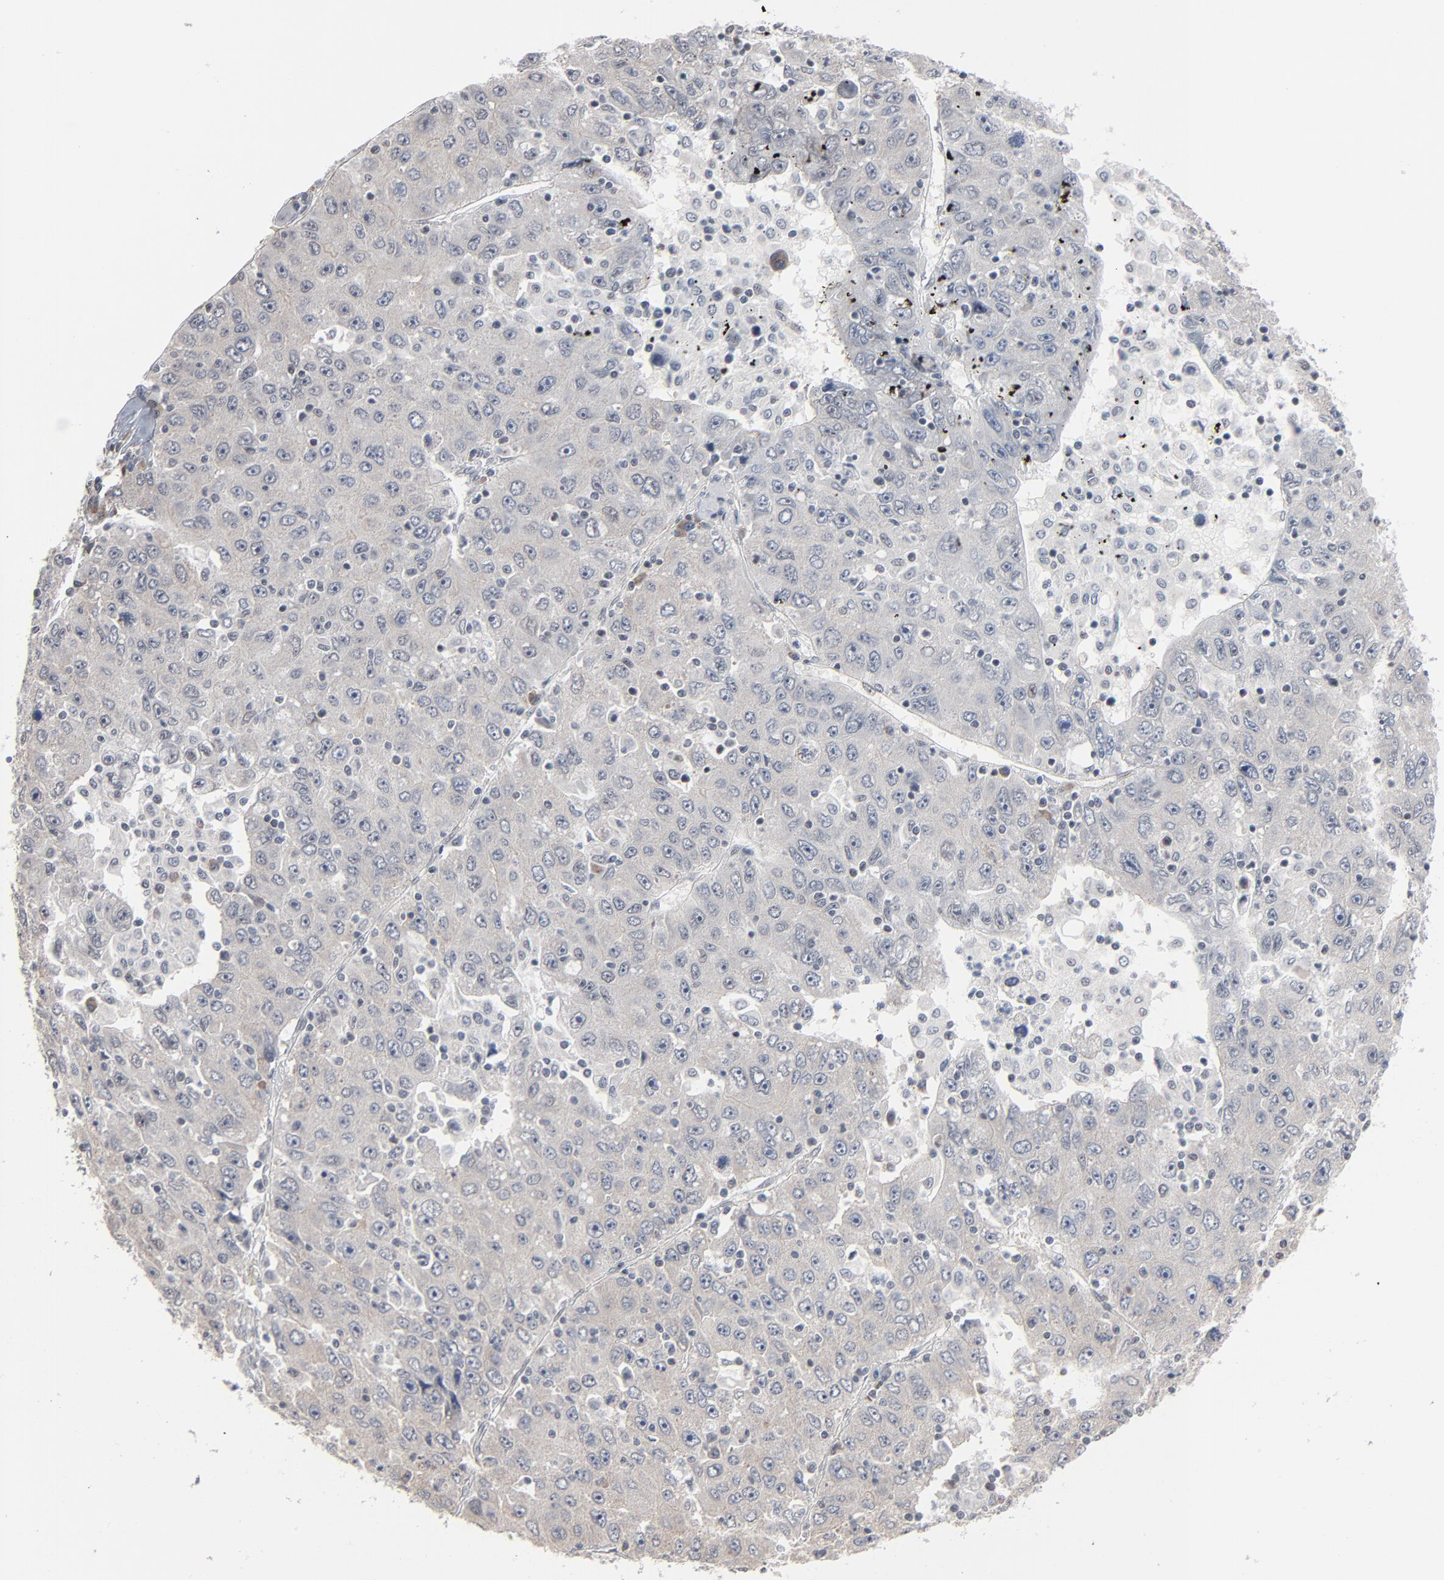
{"staining": {"intensity": "negative", "quantity": "none", "location": "none"}, "tissue": "liver cancer", "cell_type": "Tumor cells", "image_type": "cancer", "snomed": [{"axis": "morphology", "description": "Carcinoma, Hepatocellular, NOS"}, {"axis": "topography", "description": "Liver"}], "caption": "Tumor cells show no significant protein positivity in liver cancer (hepatocellular carcinoma).", "gene": "ITPR3", "patient": {"sex": "male", "age": 49}}